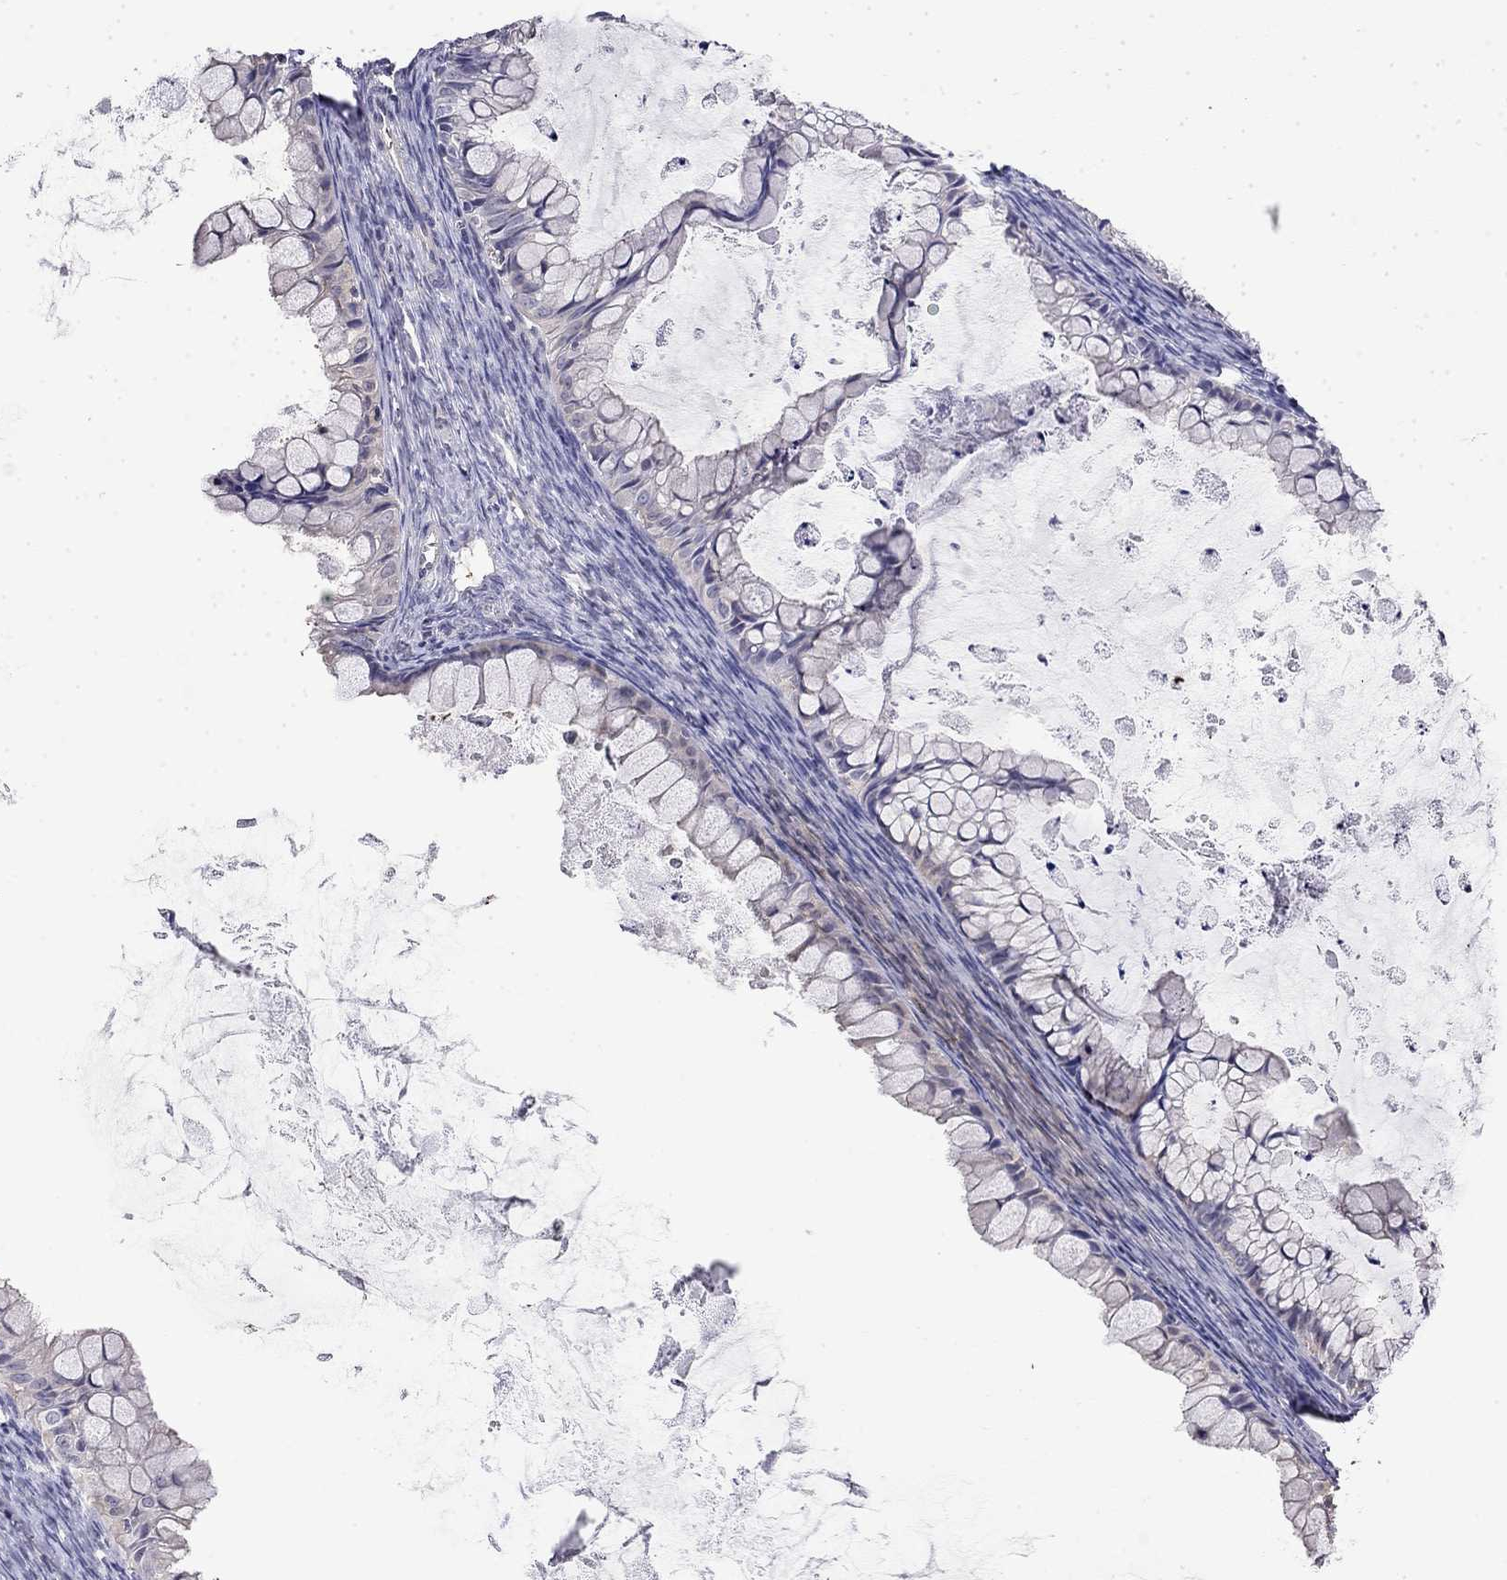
{"staining": {"intensity": "negative", "quantity": "none", "location": "none"}, "tissue": "ovarian cancer", "cell_type": "Tumor cells", "image_type": "cancer", "snomed": [{"axis": "morphology", "description": "Cystadenocarcinoma, mucinous, NOS"}, {"axis": "topography", "description": "Ovary"}], "caption": "High magnification brightfield microscopy of ovarian cancer stained with DAB (brown) and counterstained with hematoxylin (blue): tumor cells show no significant positivity.", "gene": "GUCA1B", "patient": {"sex": "female", "age": 35}}